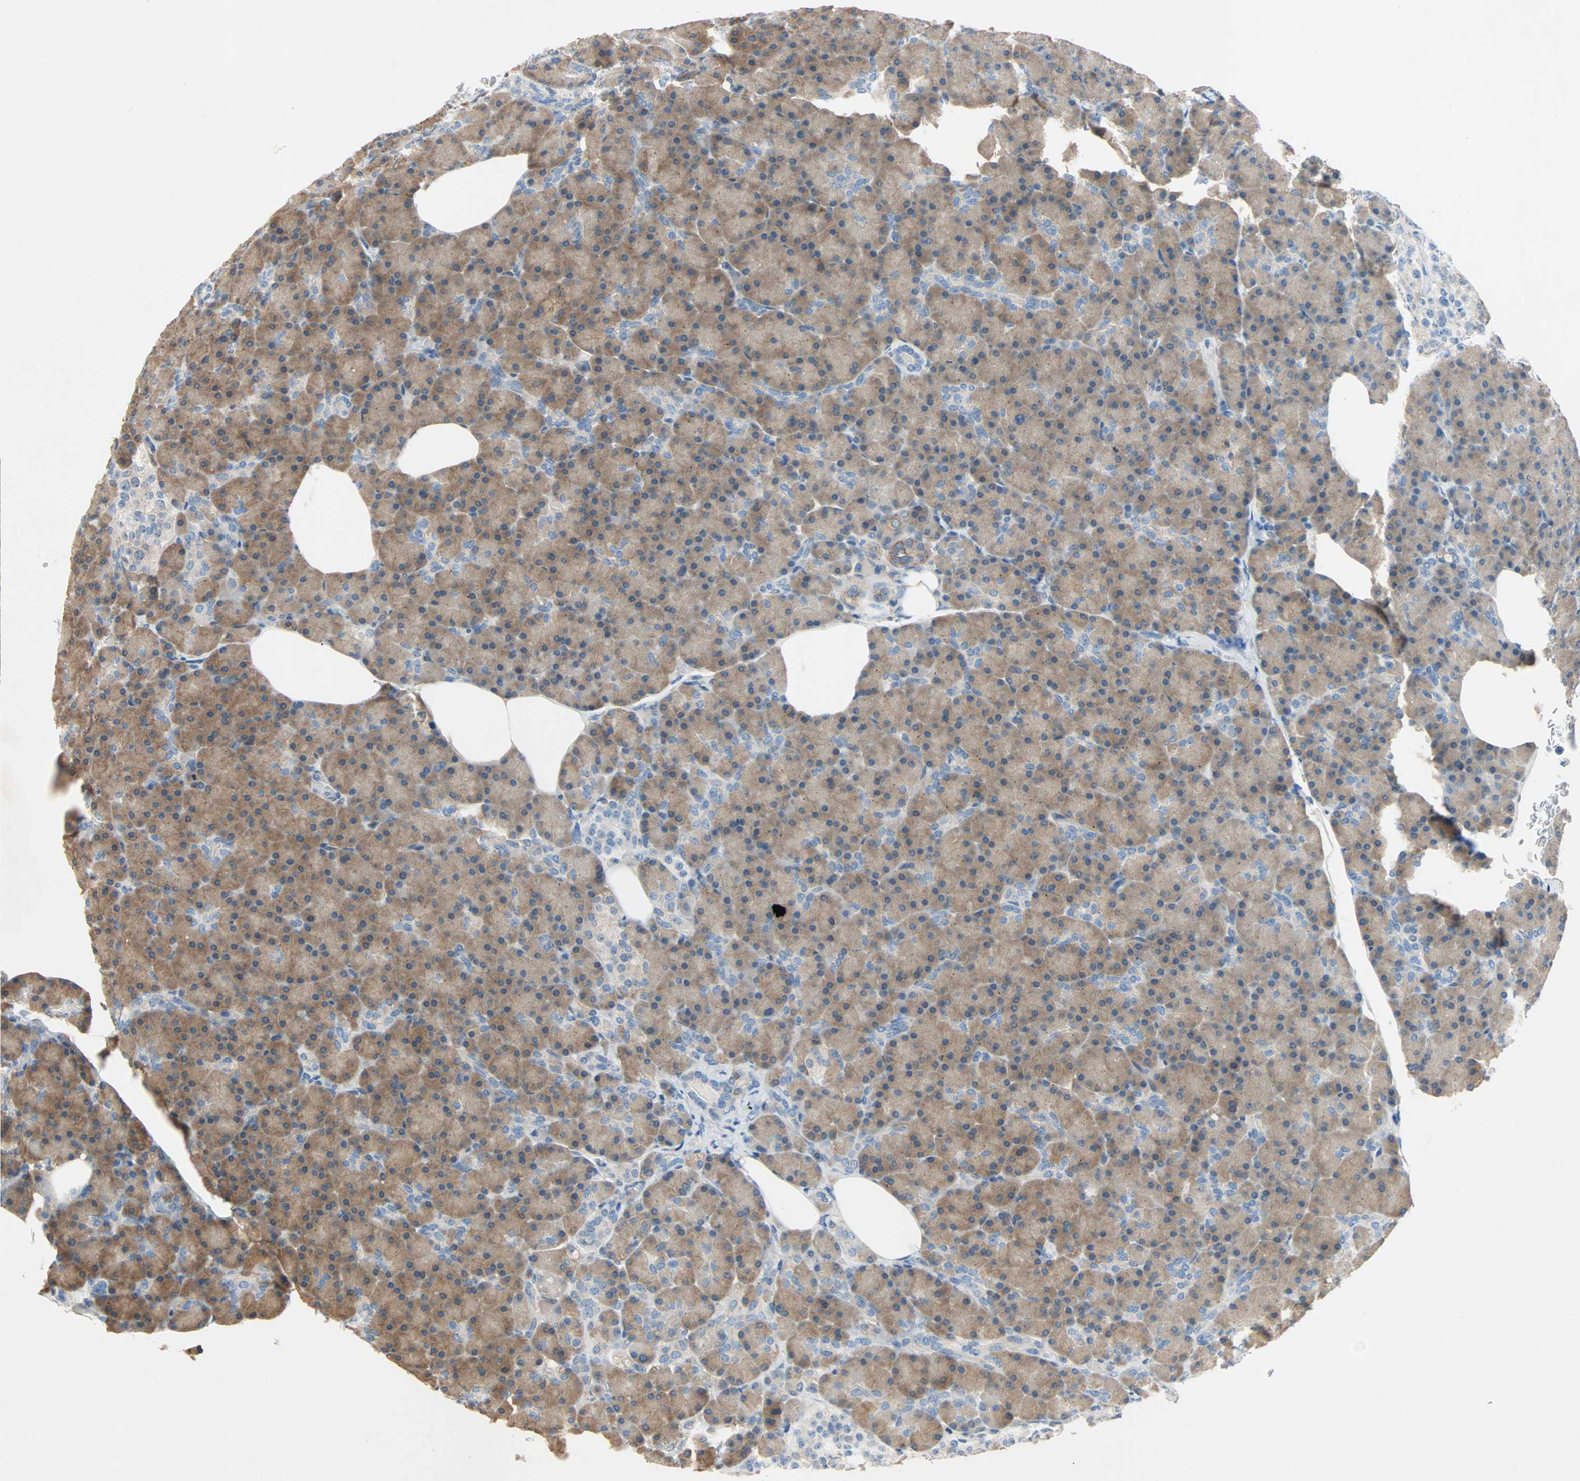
{"staining": {"intensity": "moderate", "quantity": ">75%", "location": "cytoplasmic/membranous"}, "tissue": "pancreas", "cell_type": "Exocrine glandular cells", "image_type": "normal", "snomed": [{"axis": "morphology", "description": "Normal tissue, NOS"}, {"axis": "topography", "description": "Pancreas"}], "caption": "Immunohistochemistry (IHC) (DAB (3,3'-diaminobenzidine)) staining of normal human pancreas shows moderate cytoplasmic/membranous protein positivity in about >75% of exocrine glandular cells.", "gene": "TNFRSF12A", "patient": {"sex": "female", "age": 43}}